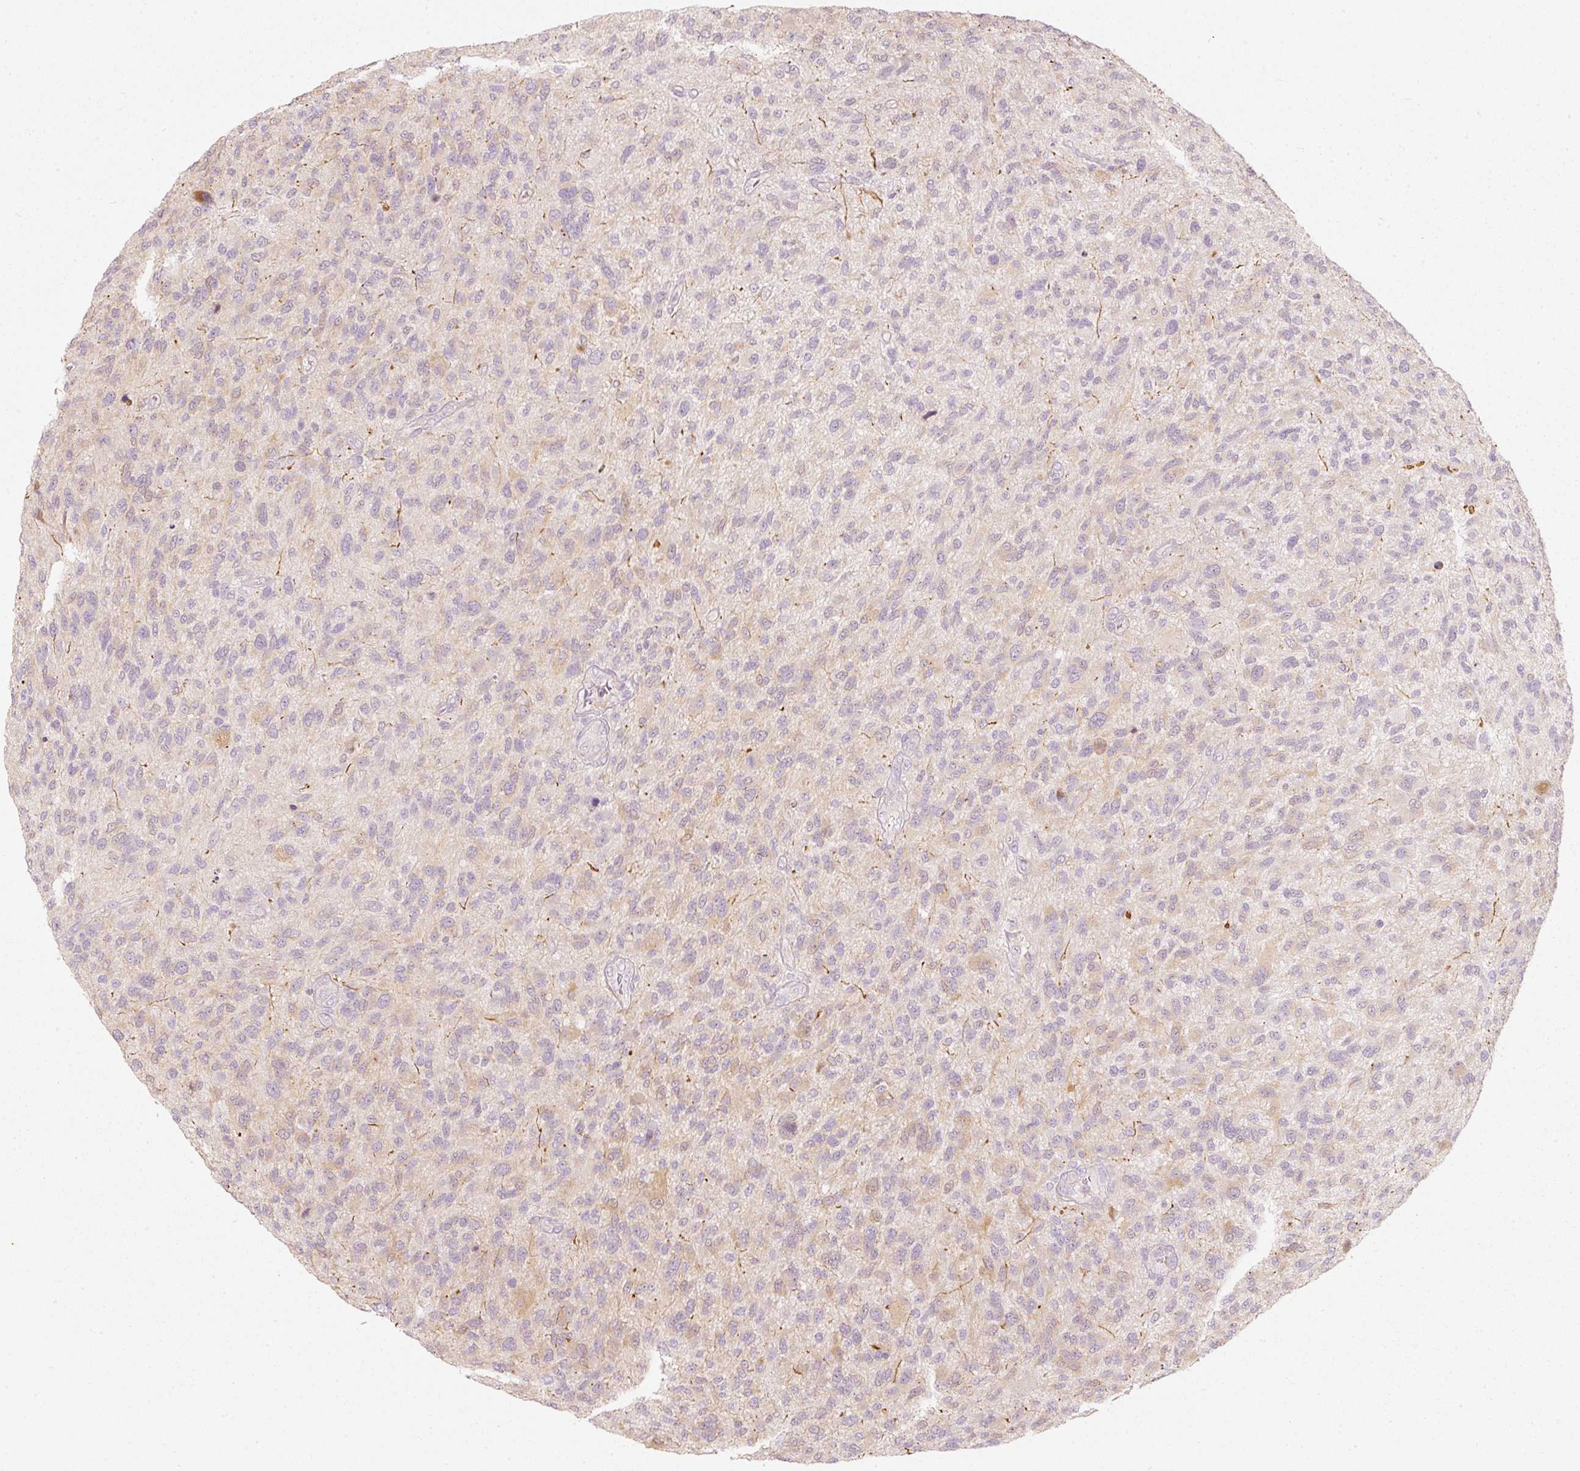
{"staining": {"intensity": "negative", "quantity": "none", "location": "none"}, "tissue": "glioma", "cell_type": "Tumor cells", "image_type": "cancer", "snomed": [{"axis": "morphology", "description": "Glioma, malignant, High grade"}, {"axis": "topography", "description": "Brain"}], "caption": "Histopathology image shows no significant protein expression in tumor cells of malignant glioma (high-grade). (DAB (3,3'-diaminobenzidine) IHC visualized using brightfield microscopy, high magnification).", "gene": "SLC20A1", "patient": {"sex": "male", "age": 47}}